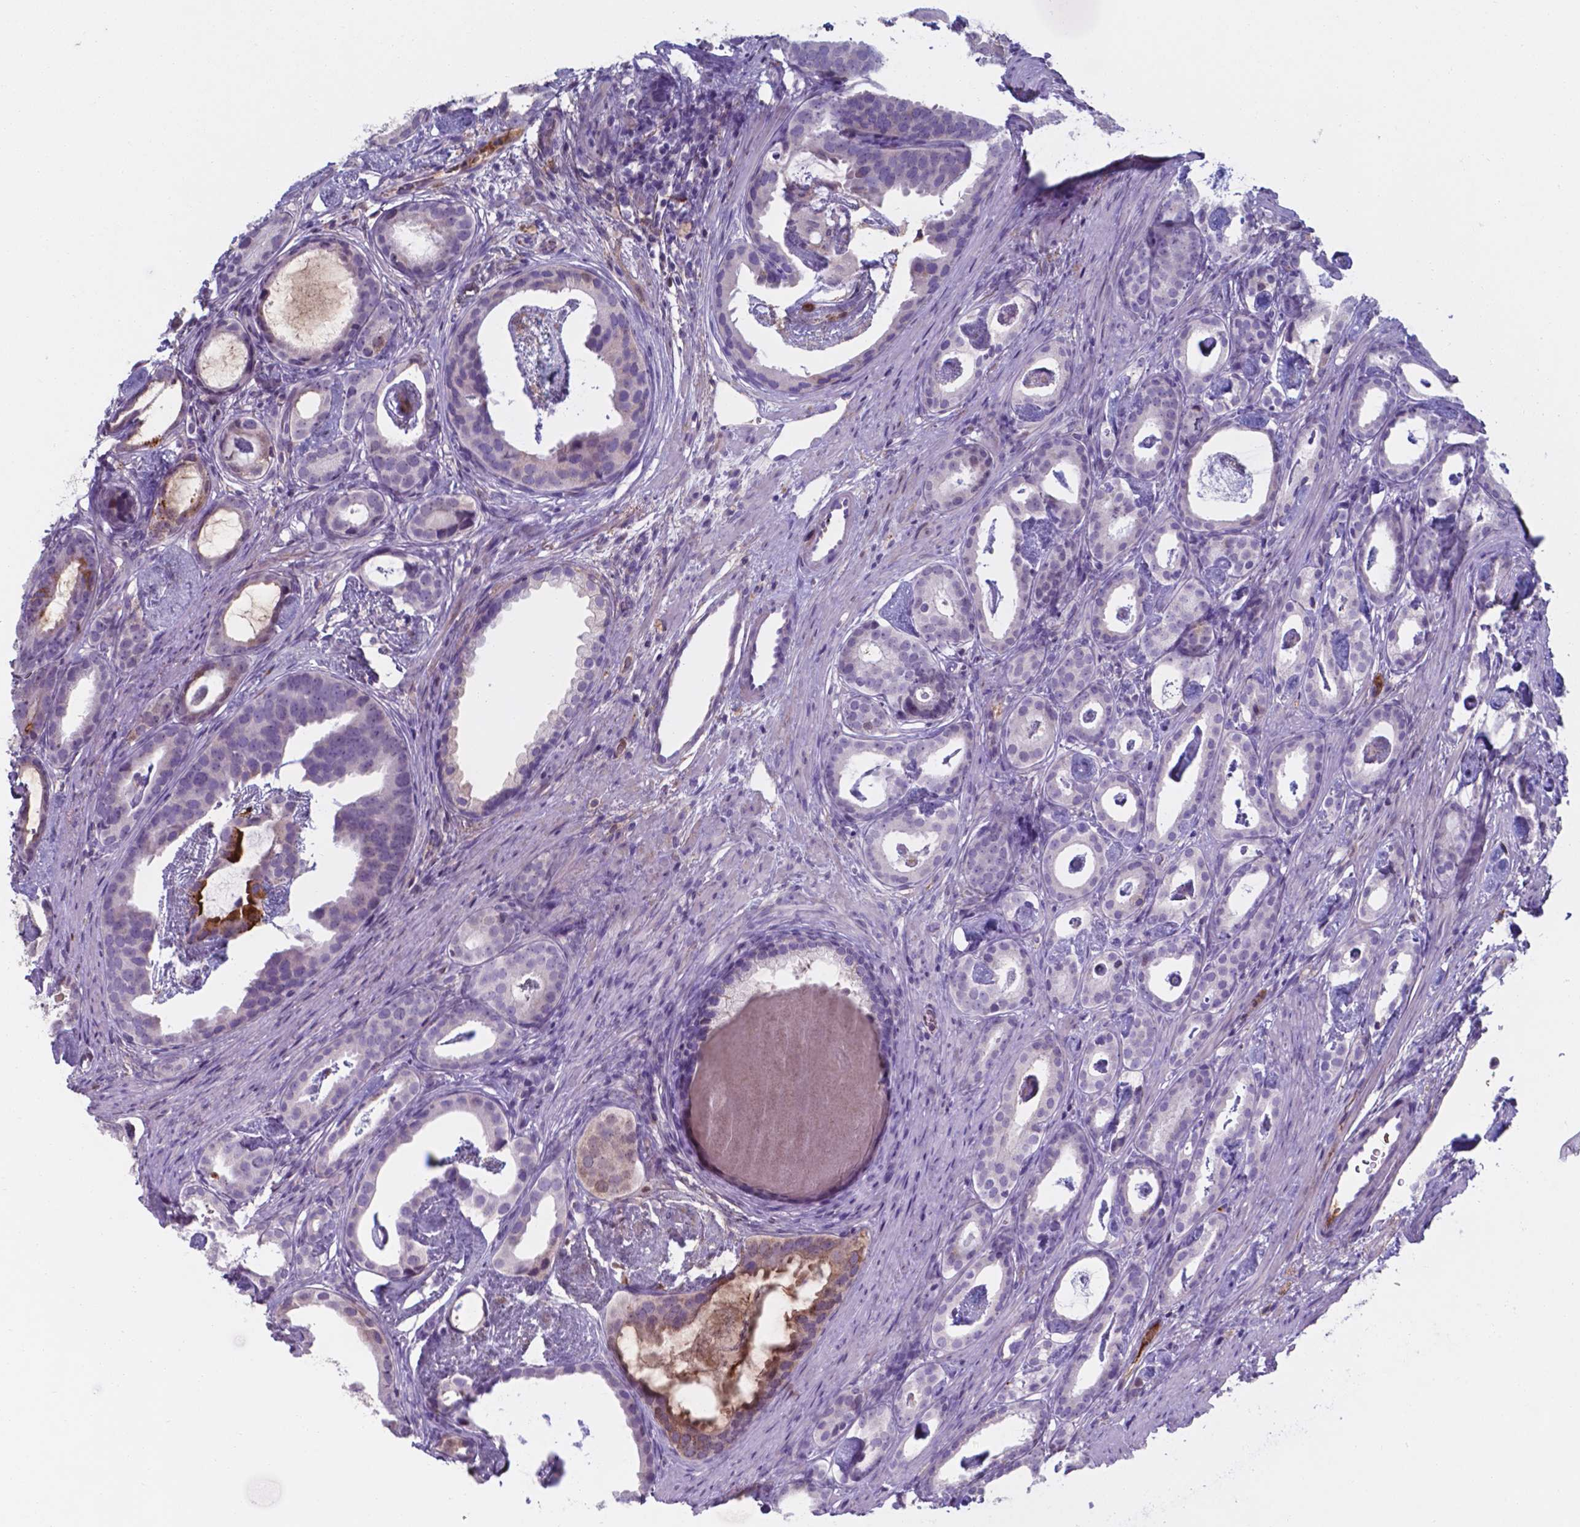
{"staining": {"intensity": "negative", "quantity": "none", "location": "none"}, "tissue": "prostate cancer", "cell_type": "Tumor cells", "image_type": "cancer", "snomed": [{"axis": "morphology", "description": "Adenocarcinoma, Low grade"}, {"axis": "topography", "description": "Prostate and seminal vesicle, NOS"}], "caption": "High power microscopy image of an IHC histopathology image of low-grade adenocarcinoma (prostate), revealing no significant staining in tumor cells.", "gene": "SERPINA1", "patient": {"sex": "male", "age": 71}}